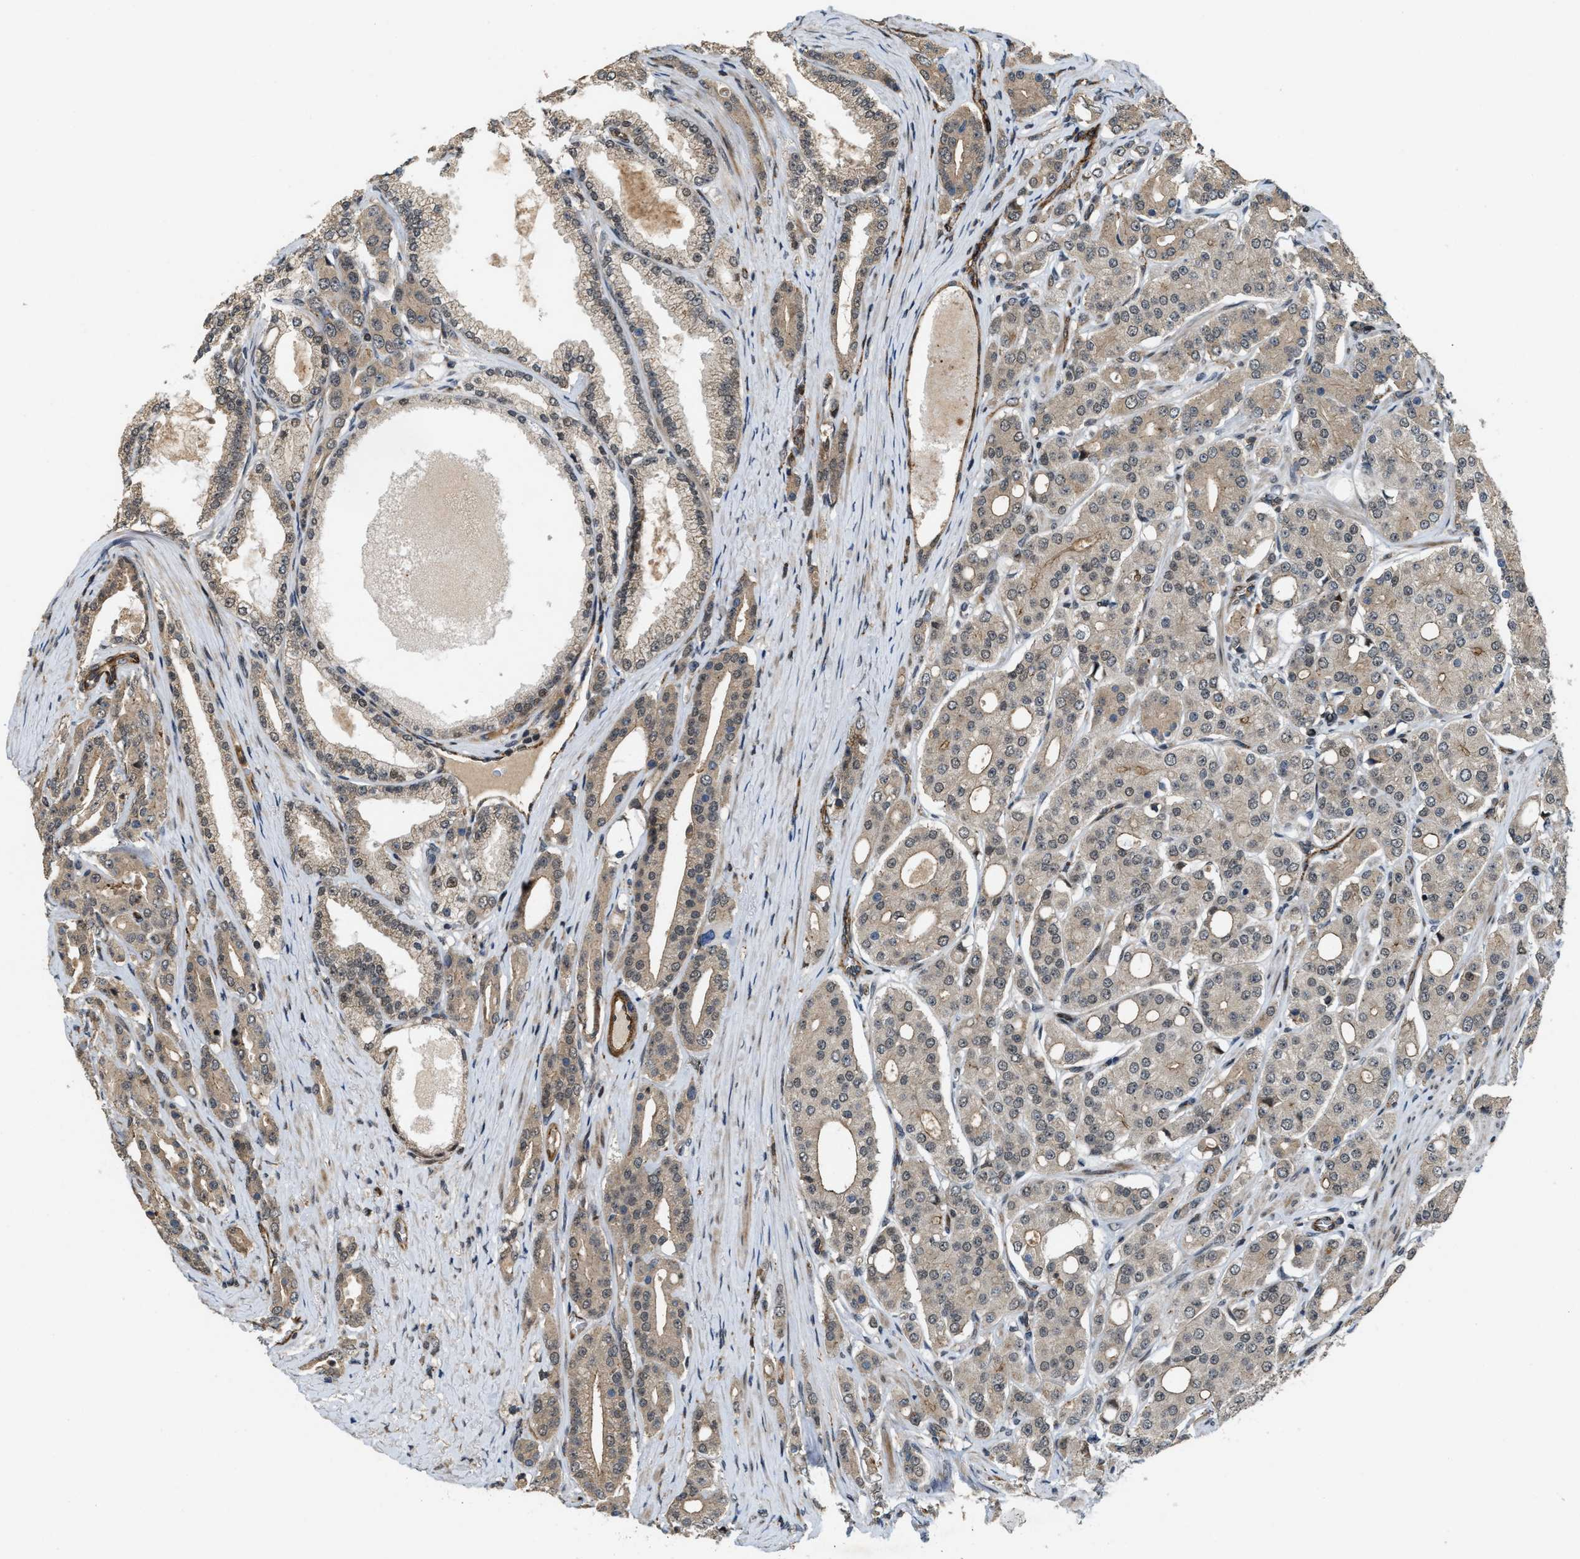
{"staining": {"intensity": "weak", "quantity": "<25%", "location": "cytoplasmic/membranous,nuclear"}, "tissue": "prostate cancer", "cell_type": "Tumor cells", "image_type": "cancer", "snomed": [{"axis": "morphology", "description": "Adenocarcinoma, High grade"}, {"axis": "topography", "description": "Prostate"}], "caption": "Tumor cells are negative for protein expression in human prostate cancer (adenocarcinoma (high-grade)).", "gene": "DPF2", "patient": {"sex": "male", "age": 71}}